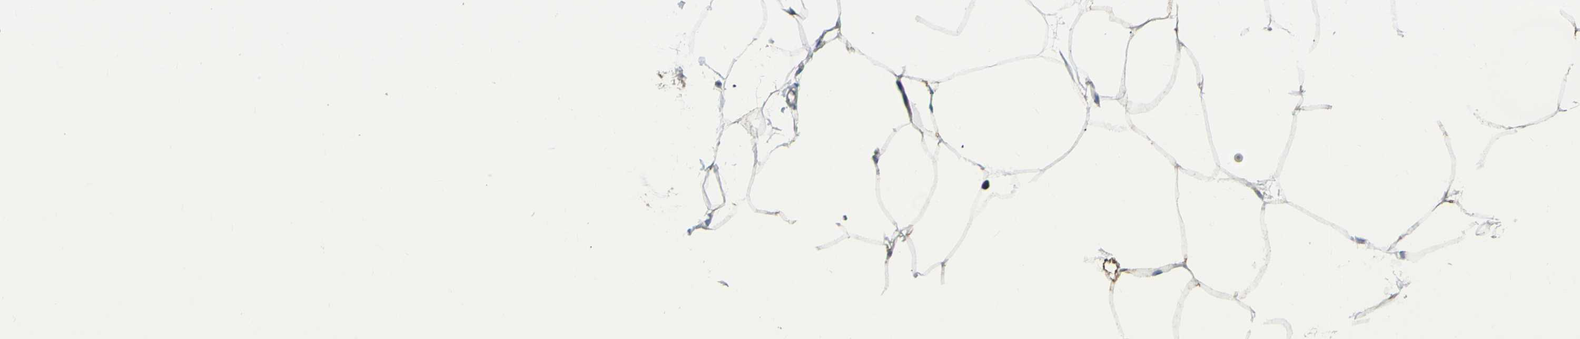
{"staining": {"intensity": "negative", "quantity": "none", "location": "none"}, "tissue": "adipose tissue", "cell_type": "Adipocytes", "image_type": "normal", "snomed": [{"axis": "morphology", "description": "Normal tissue, NOS"}, {"axis": "morphology", "description": "Duct carcinoma"}, {"axis": "topography", "description": "Breast"}, {"axis": "topography", "description": "Adipose tissue"}], "caption": "Immunohistochemistry (IHC) histopathology image of normal adipose tissue: adipose tissue stained with DAB displays no significant protein staining in adipocytes.", "gene": "NCBP2L", "patient": {"sex": "female", "age": 37}}